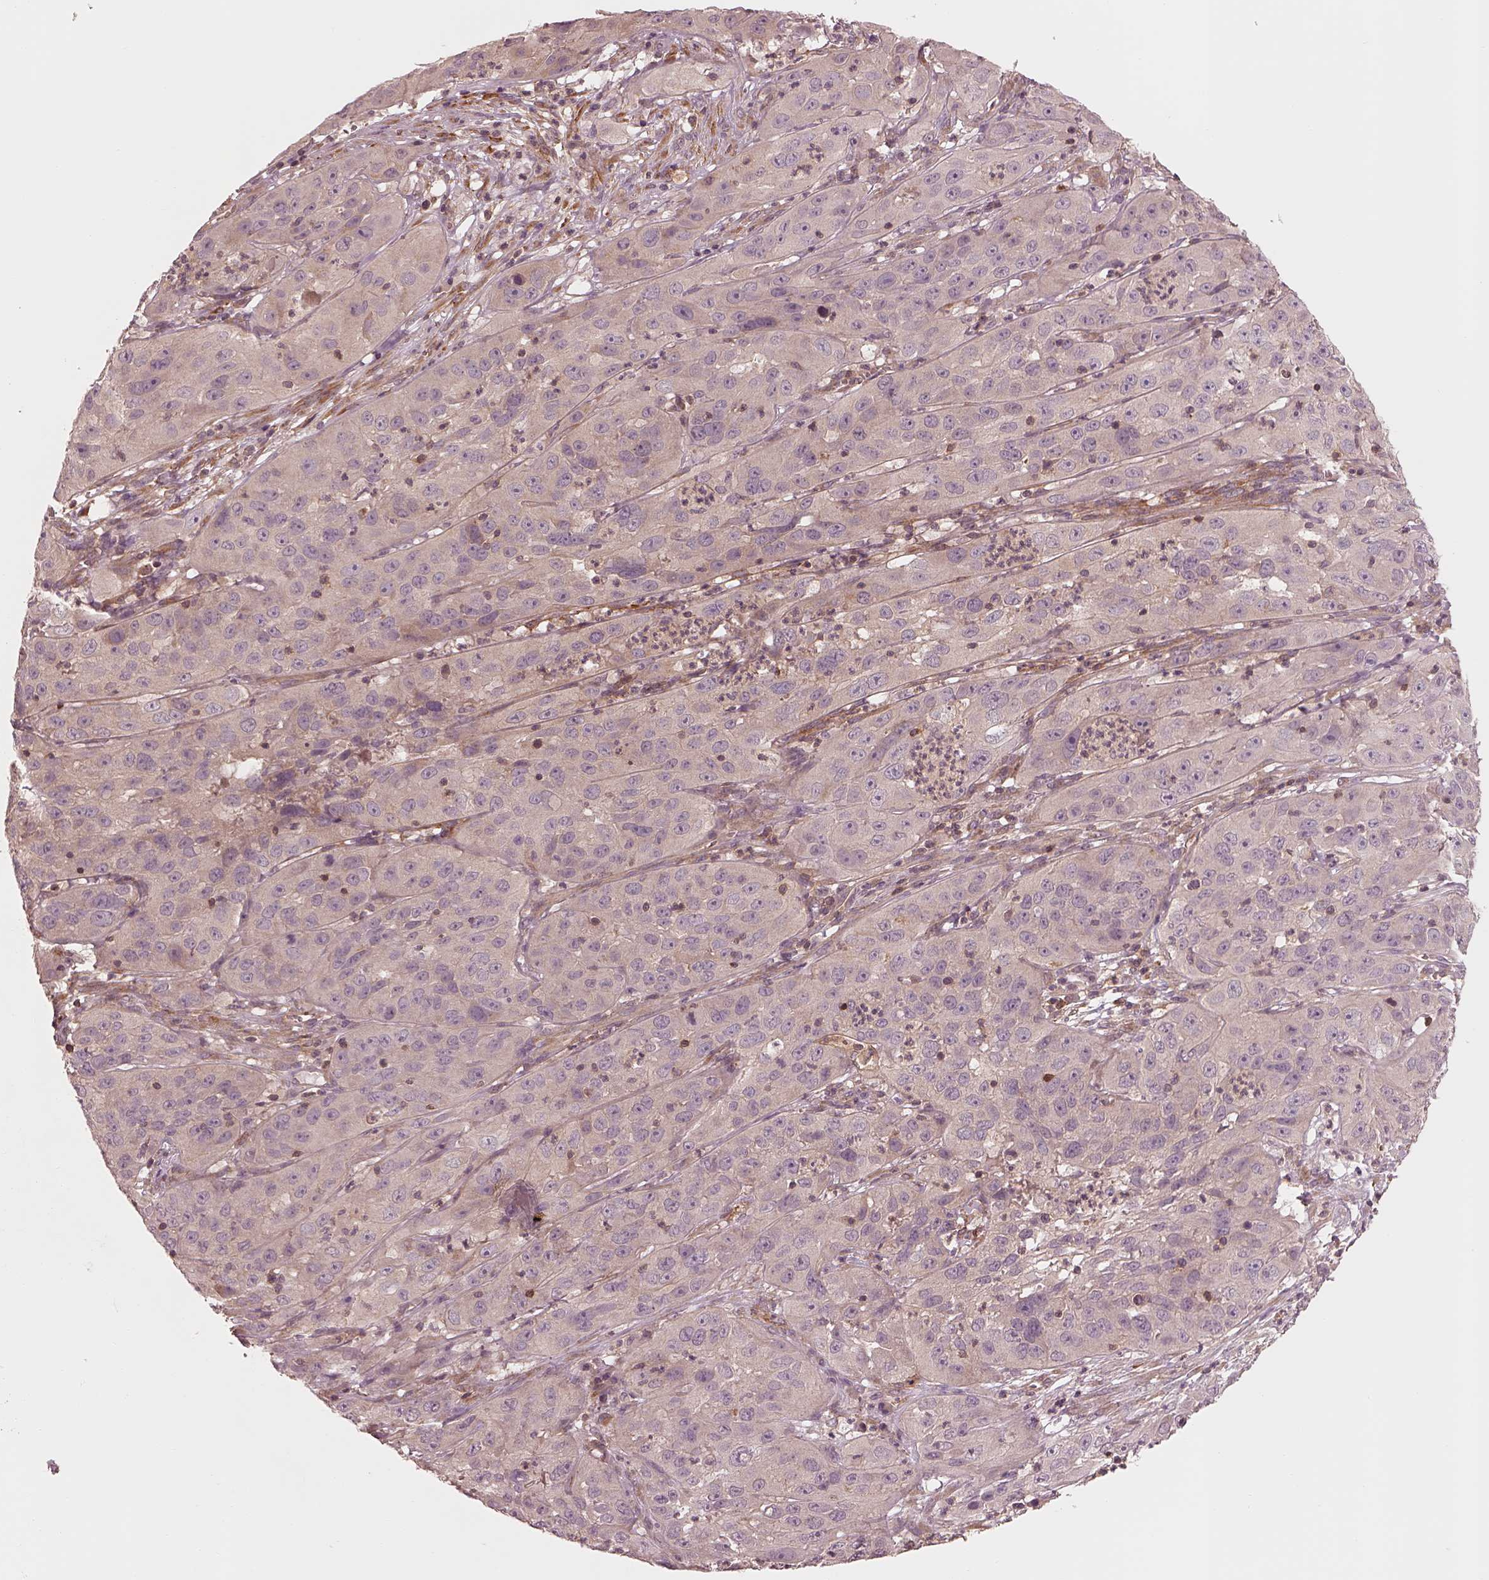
{"staining": {"intensity": "negative", "quantity": "none", "location": "none"}, "tissue": "cervical cancer", "cell_type": "Tumor cells", "image_type": "cancer", "snomed": [{"axis": "morphology", "description": "Squamous cell carcinoma, NOS"}, {"axis": "topography", "description": "Cervix"}], "caption": "Cervical cancer (squamous cell carcinoma) stained for a protein using immunohistochemistry shows no expression tumor cells.", "gene": "FAM107B", "patient": {"sex": "female", "age": 32}}